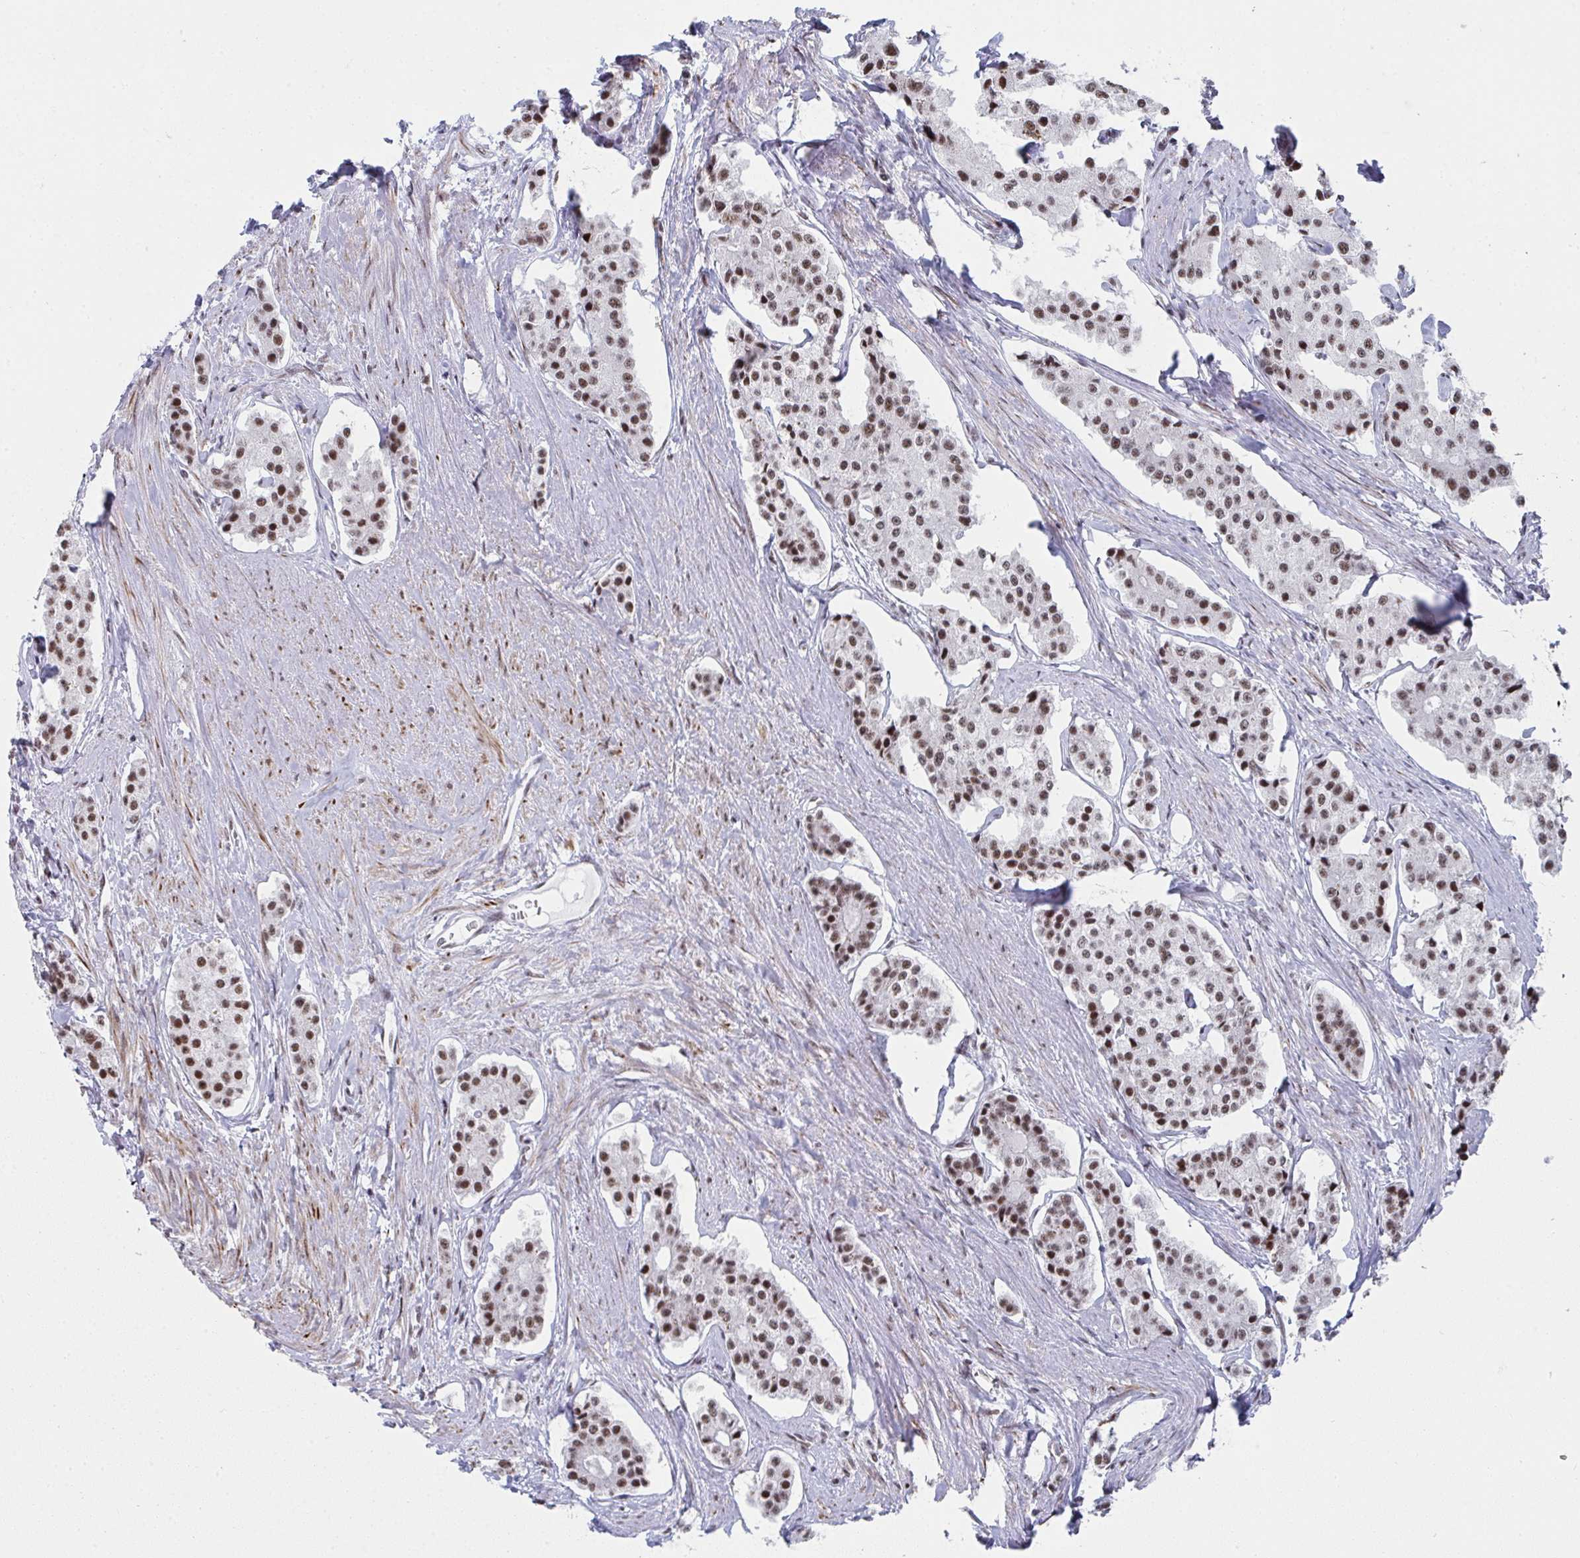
{"staining": {"intensity": "moderate", "quantity": ">75%", "location": "nuclear"}, "tissue": "carcinoid", "cell_type": "Tumor cells", "image_type": "cancer", "snomed": [{"axis": "morphology", "description": "Carcinoid, malignant, NOS"}, {"axis": "topography", "description": "Small intestine"}], "caption": "Moderate nuclear protein positivity is identified in about >75% of tumor cells in carcinoid. The staining is performed using DAB (3,3'-diaminobenzidine) brown chromogen to label protein expression. The nuclei are counter-stained blue using hematoxylin.", "gene": "SNRNP70", "patient": {"sex": "female", "age": 65}}